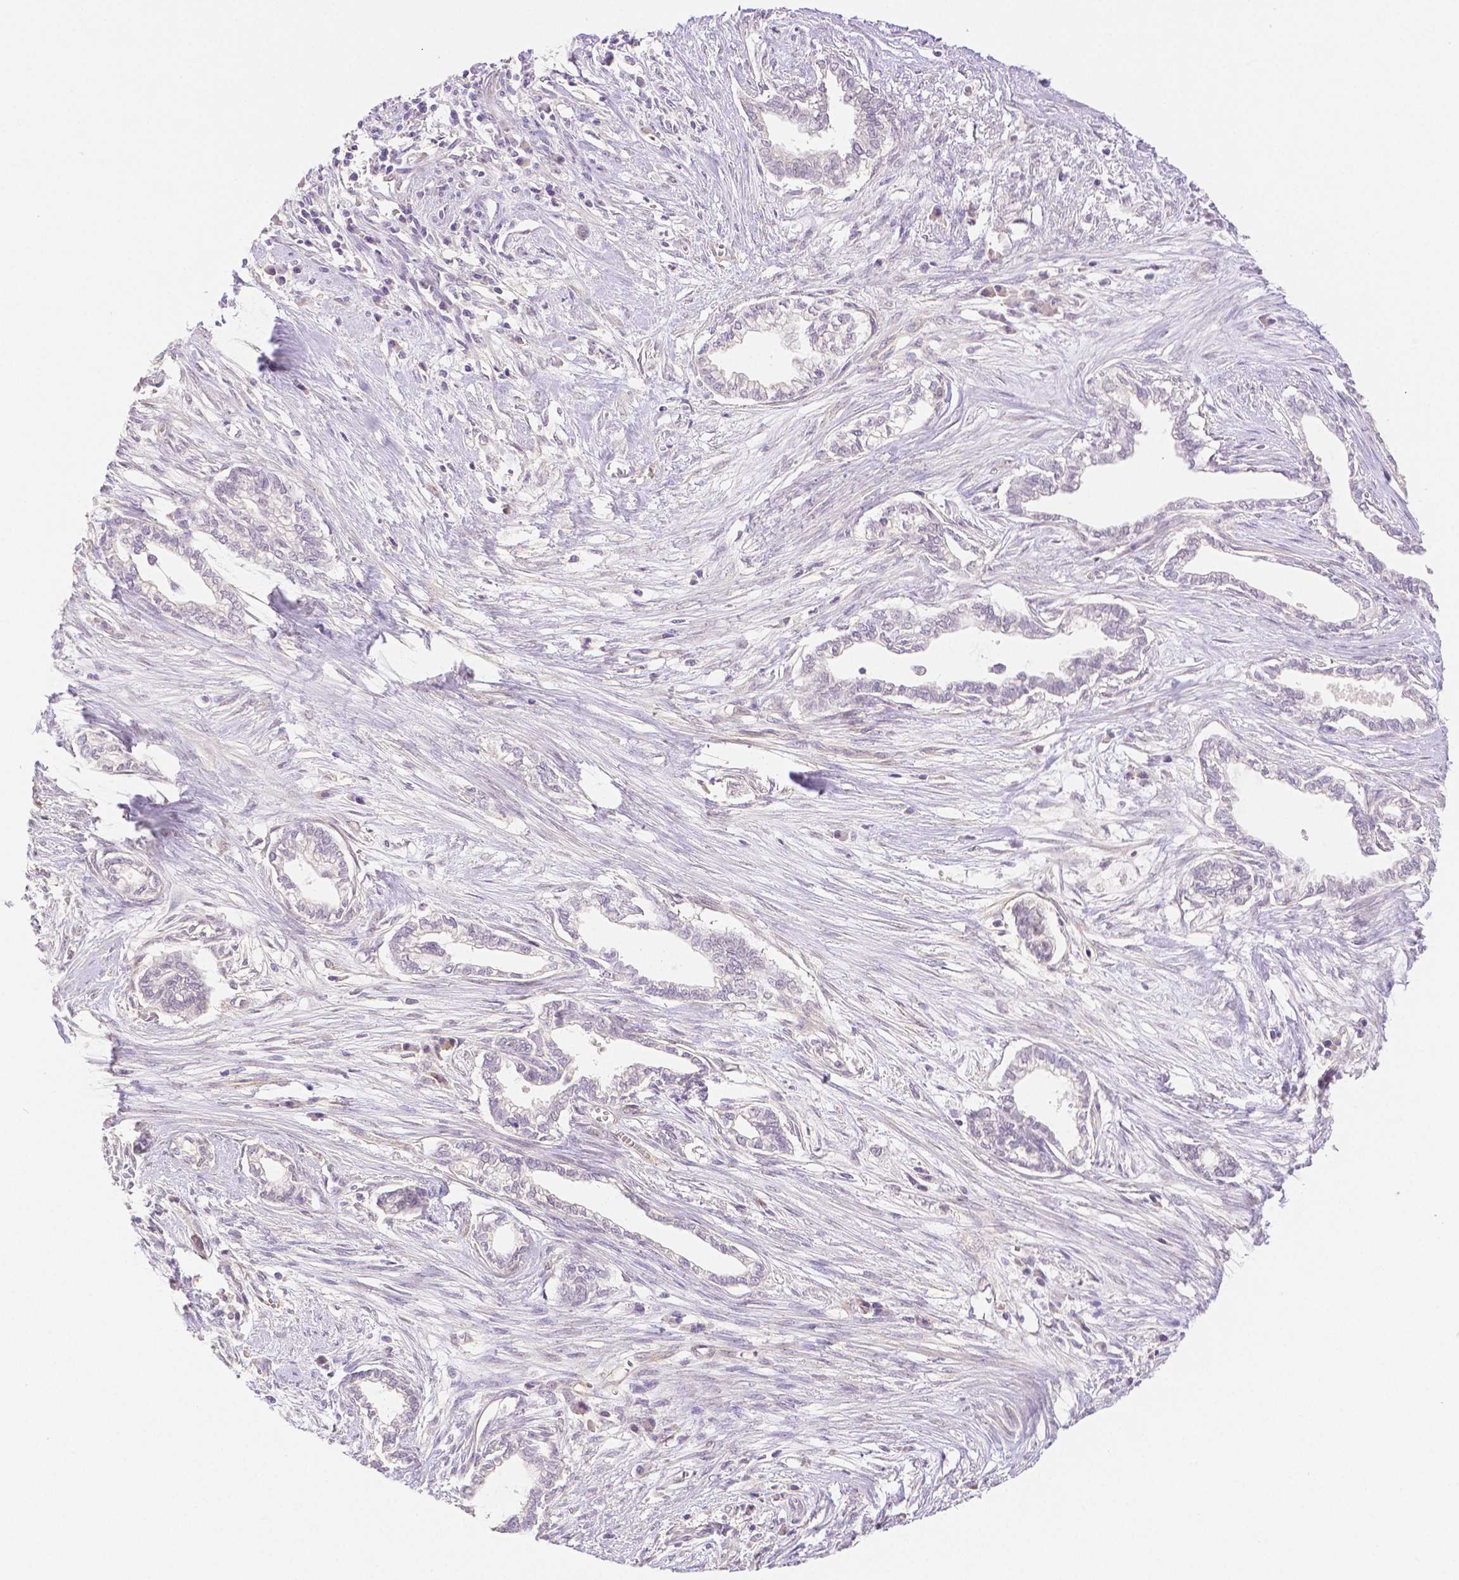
{"staining": {"intensity": "negative", "quantity": "none", "location": "none"}, "tissue": "cervical cancer", "cell_type": "Tumor cells", "image_type": "cancer", "snomed": [{"axis": "morphology", "description": "Adenocarcinoma, NOS"}, {"axis": "topography", "description": "Cervix"}], "caption": "This is an immunohistochemistry (IHC) photomicrograph of human cervical cancer. There is no expression in tumor cells.", "gene": "THY1", "patient": {"sex": "female", "age": 62}}